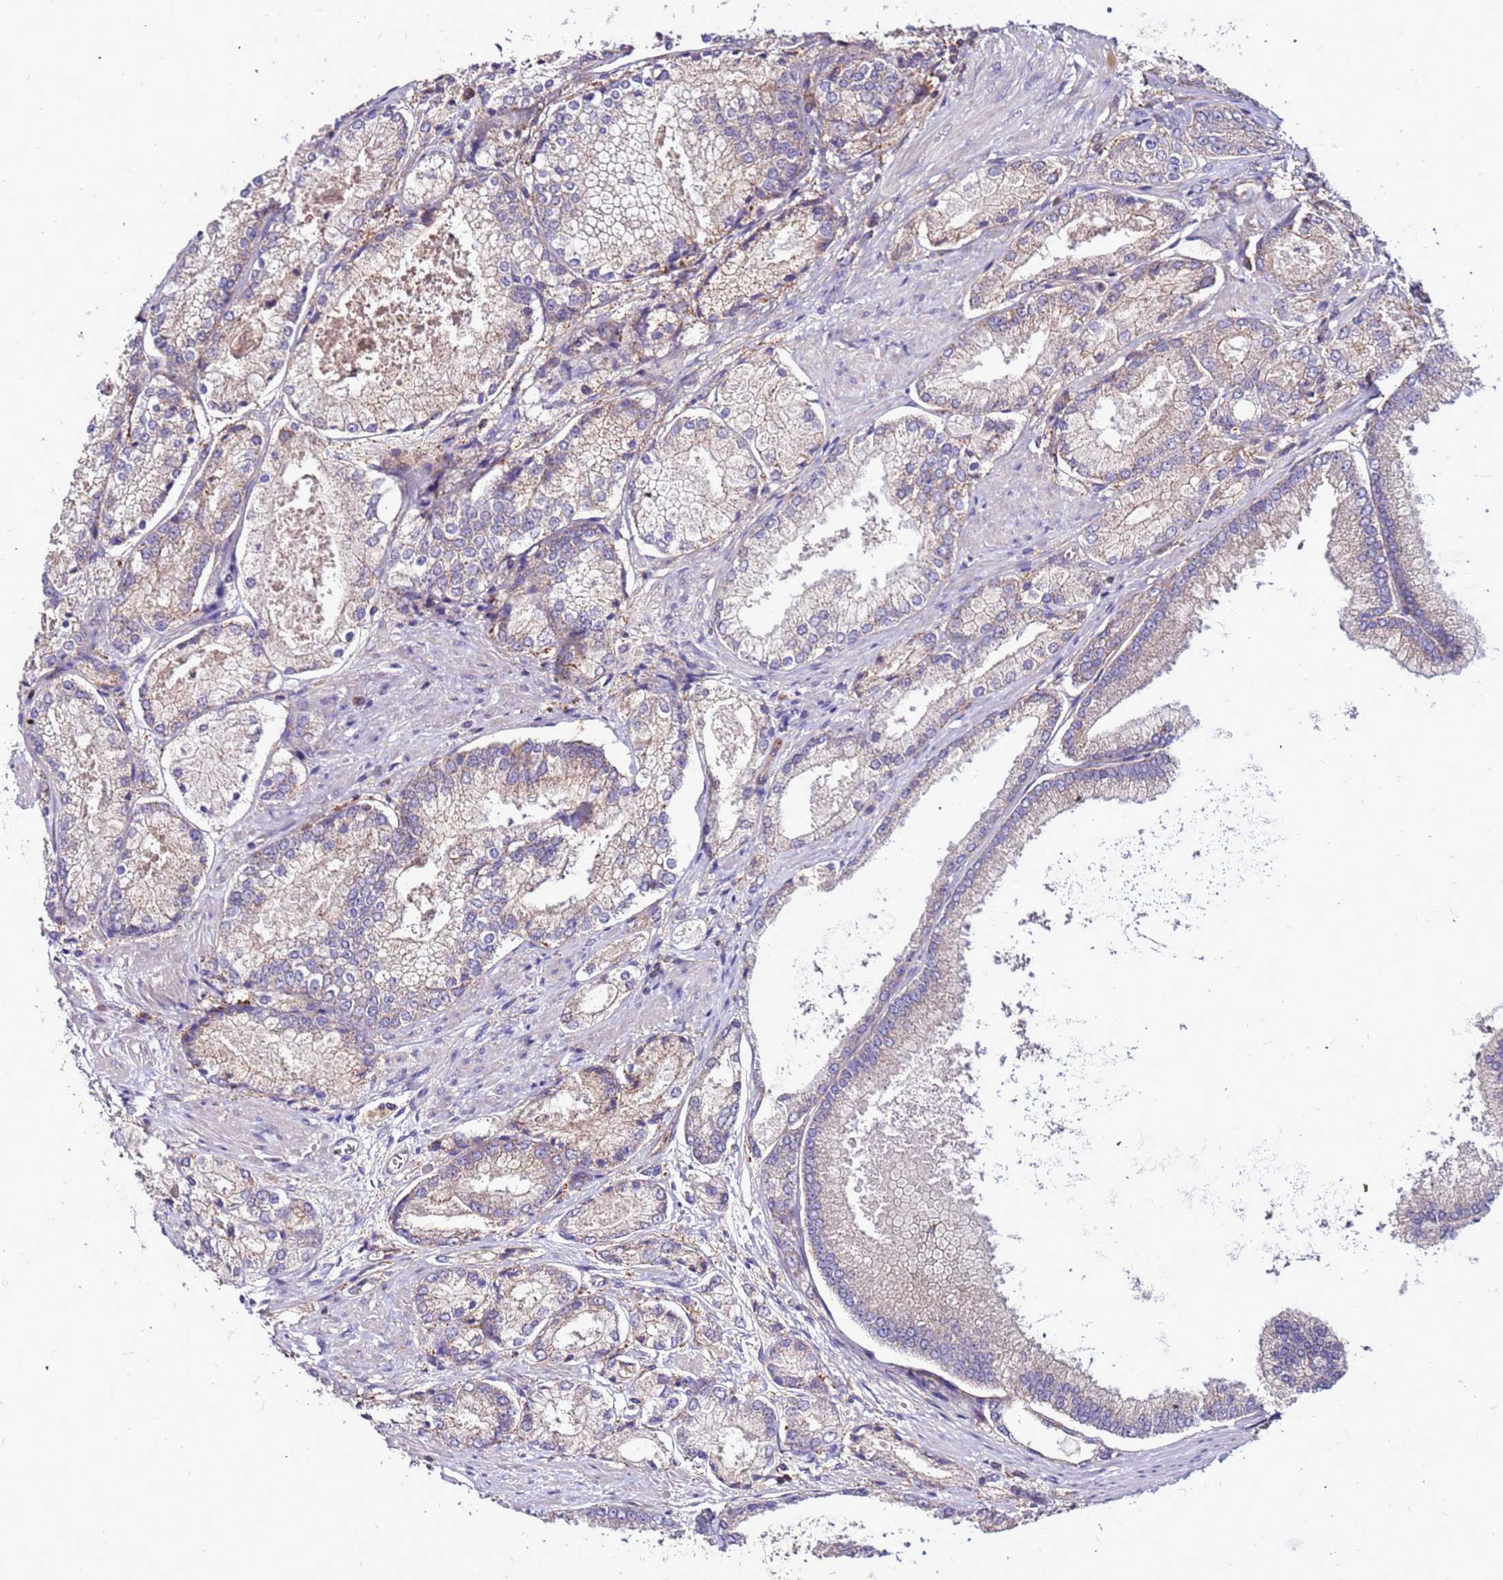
{"staining": {"intensity": "weak", "quantity": "25%-75%", "location": "cytoplasmic/membranous"}, "tissue": "prostate cancer", "cell_type": "Tumor cells", "image_type": "cancer", "snomed": [{"axis": "morphology", "description": "Adenocarcinoma, Low grade"}, {"axis": "topography", "description": "Prostate"}], "caption": "Immunohistochemistry image of human prostate cancer stained for a protein (brown), which shows low levels of weak cytoplasmic/membranous staining in about 25%-75% of tumor cells.", "gene": "NRN1L", "patient": {"sex": "male", "age": 74}}